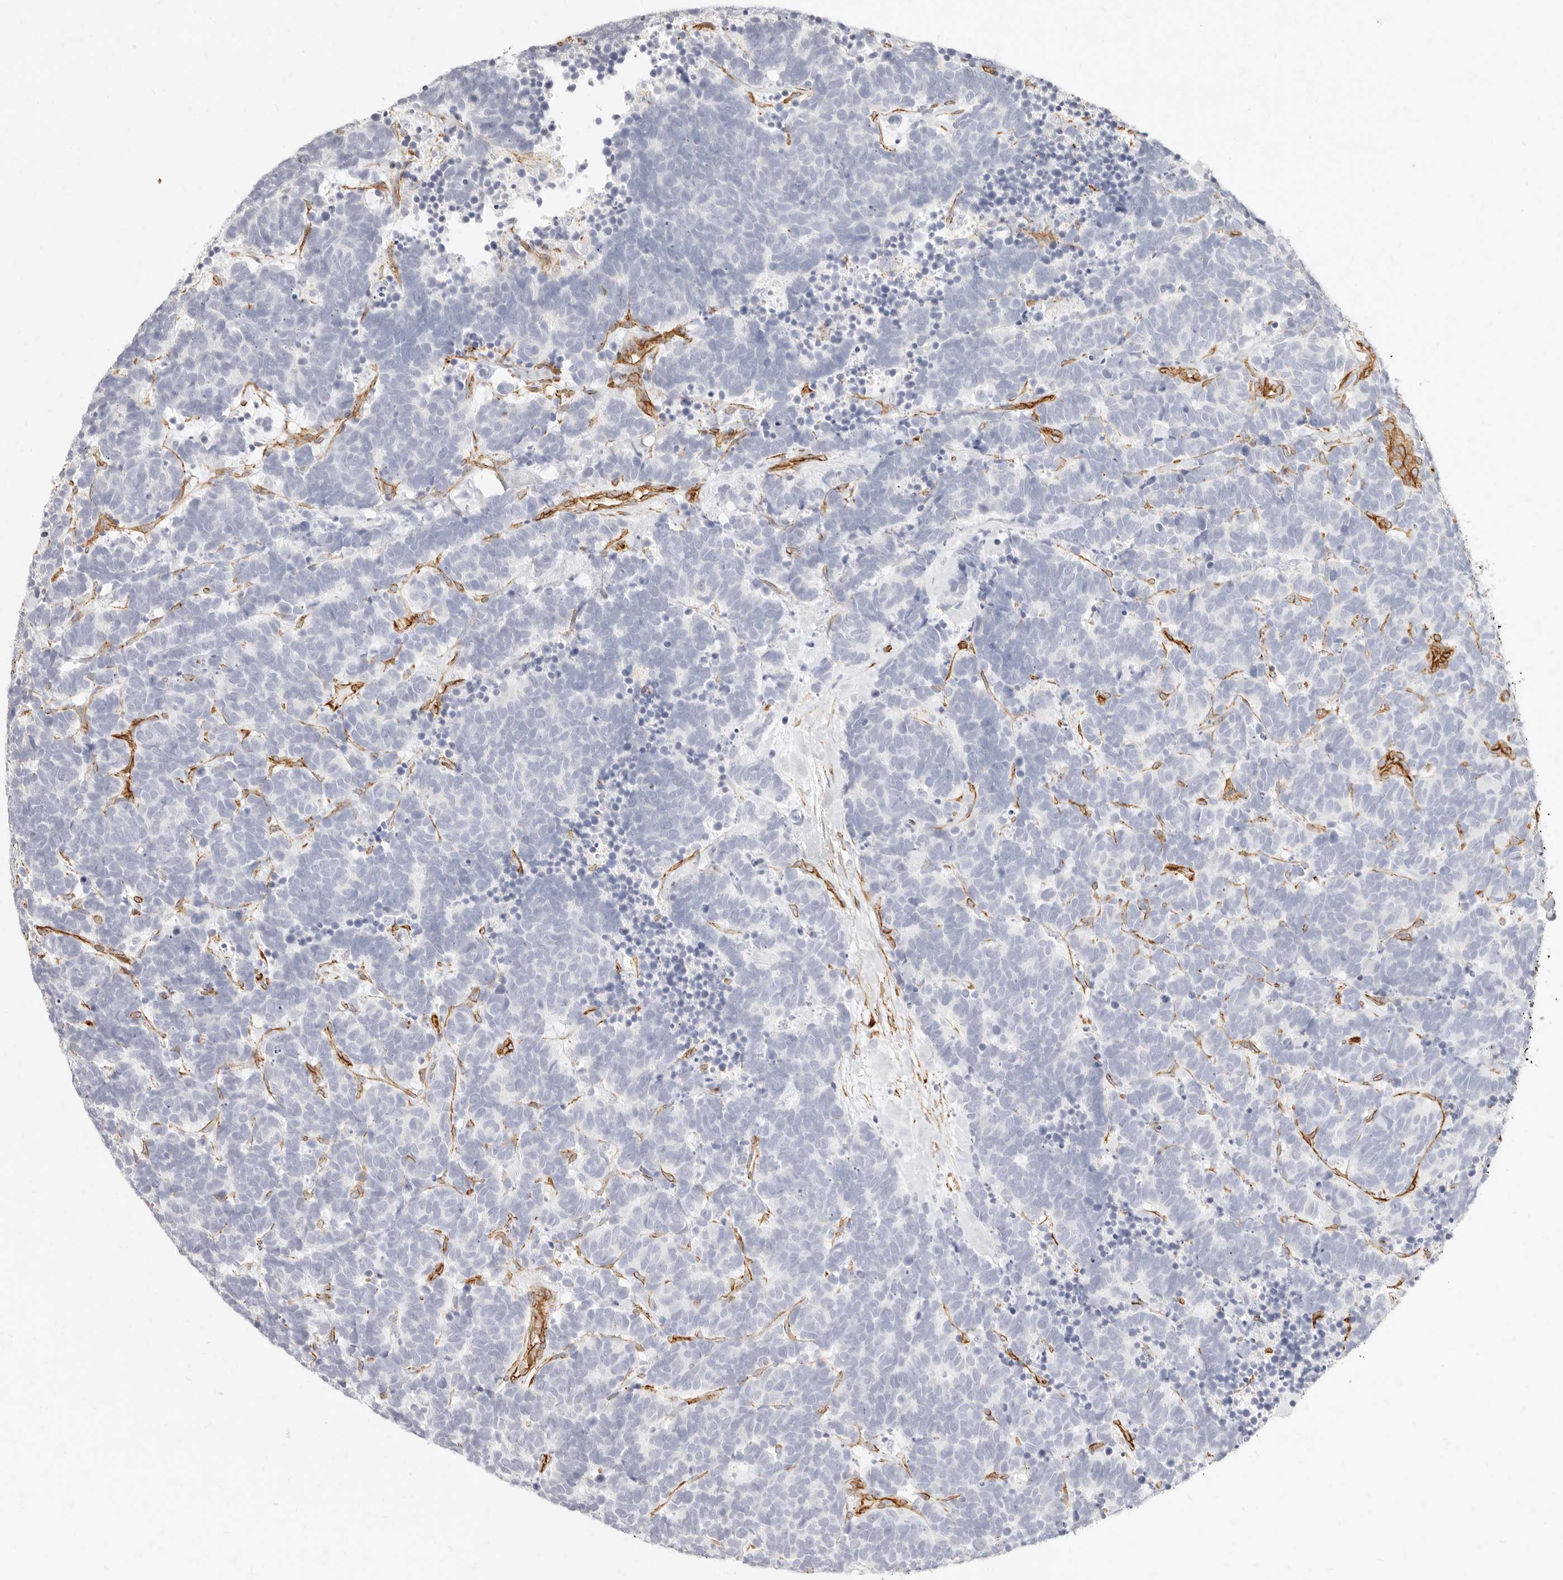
{"staining": {"intensity": "negative", "quantity": "none", "location": "none"}, "tissue": "carcinoid", "cell_type": "Tumor cells", "image_type": "cancer", "snomed": [{"axis": "morphology", "description": "Carcinoma, NOS"}, {"axis": "morphology", "description": "Carcinoid, malignant, NOS"}, {"axis": "topography", "description": "Urinary bladder"}], "caption": "Protein analysis of carcinoid displays no significant staining in tumor cells. Brightfield microscopy of immunohistochemistry (IHC) stained with DAB (3,3'-diaminobenzidine) (brown) and hematoxylin (blue), captured at high magnification.", "gene": "NUS1", "patient": {"sex": "male", "age": 57}}